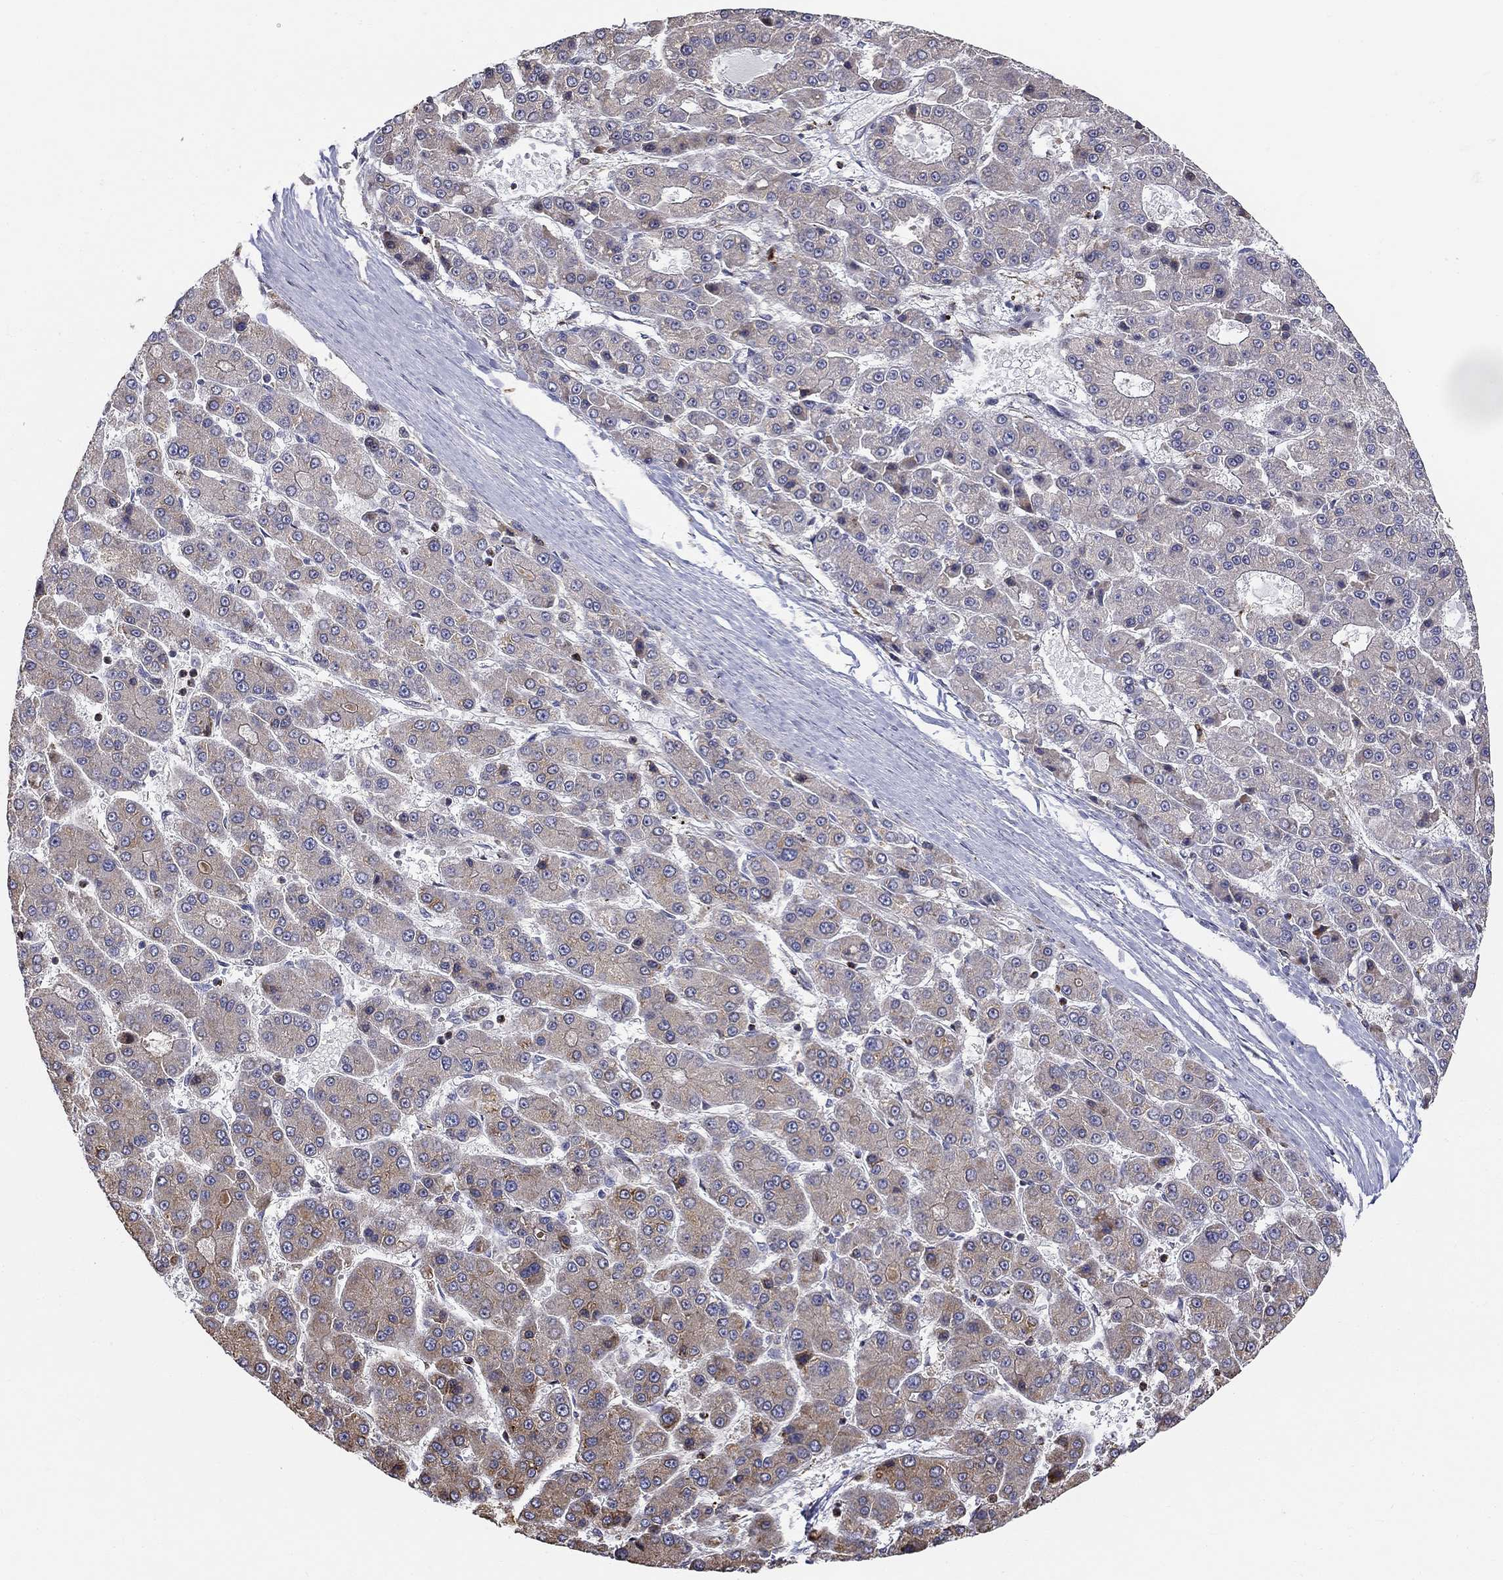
{"staining": {"intensity": "negative", "quantity": "none", "location": "none"}, "tissue": "liver cancer", "cell_type": "Tumor cells", "image_type": "cancer", "snomed": [{"axis": "morphology", "description": "Carcinoma, Hepatocellular, NOS"}, {"axis": "topography", "description": "Liver"}], "caption": "Tumor cells show no significant protein expression in hepatocellular carcinoma (liver).", "gene": "NPHP1", "patient": {"sex": "male", "age": 70}}